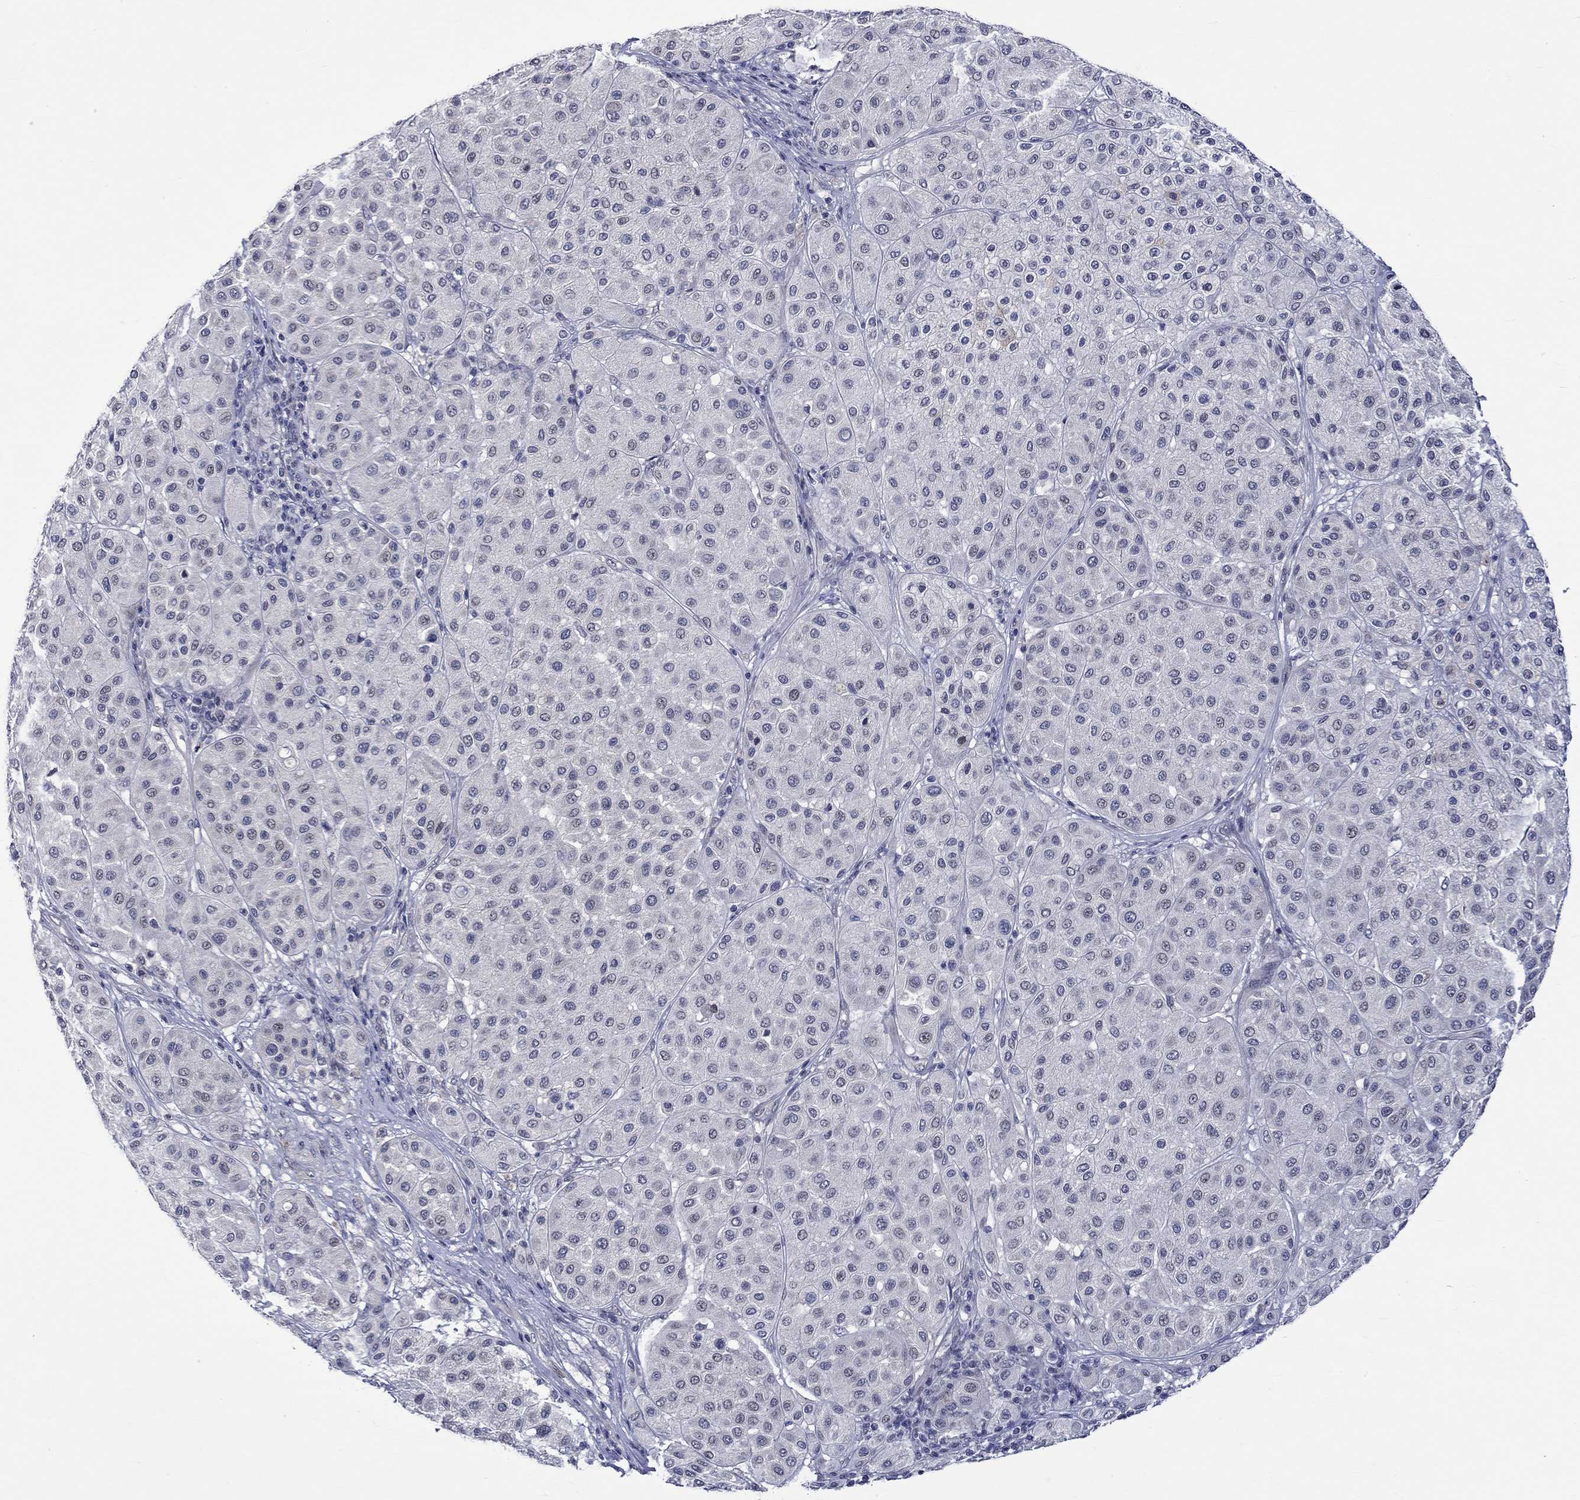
{"staining": {"intensity": "negative", "quantity": "none", "location": "none"}, "tissue": "melanoma", "cell_type": "Tumor cells", "image_type": "cancer", "snomed": [{"axis": "morphology", "description": "Malignant melanoma, Metastatic site"}, {"axis": "topography", "description": "Smooth muscle"}], "caption": "Image shows no significant protein expression in tumor cells of malignant melanoma (metastatic site).", "gene": "DDX3Y", "patient": {"sex": "male", "age": 41}}